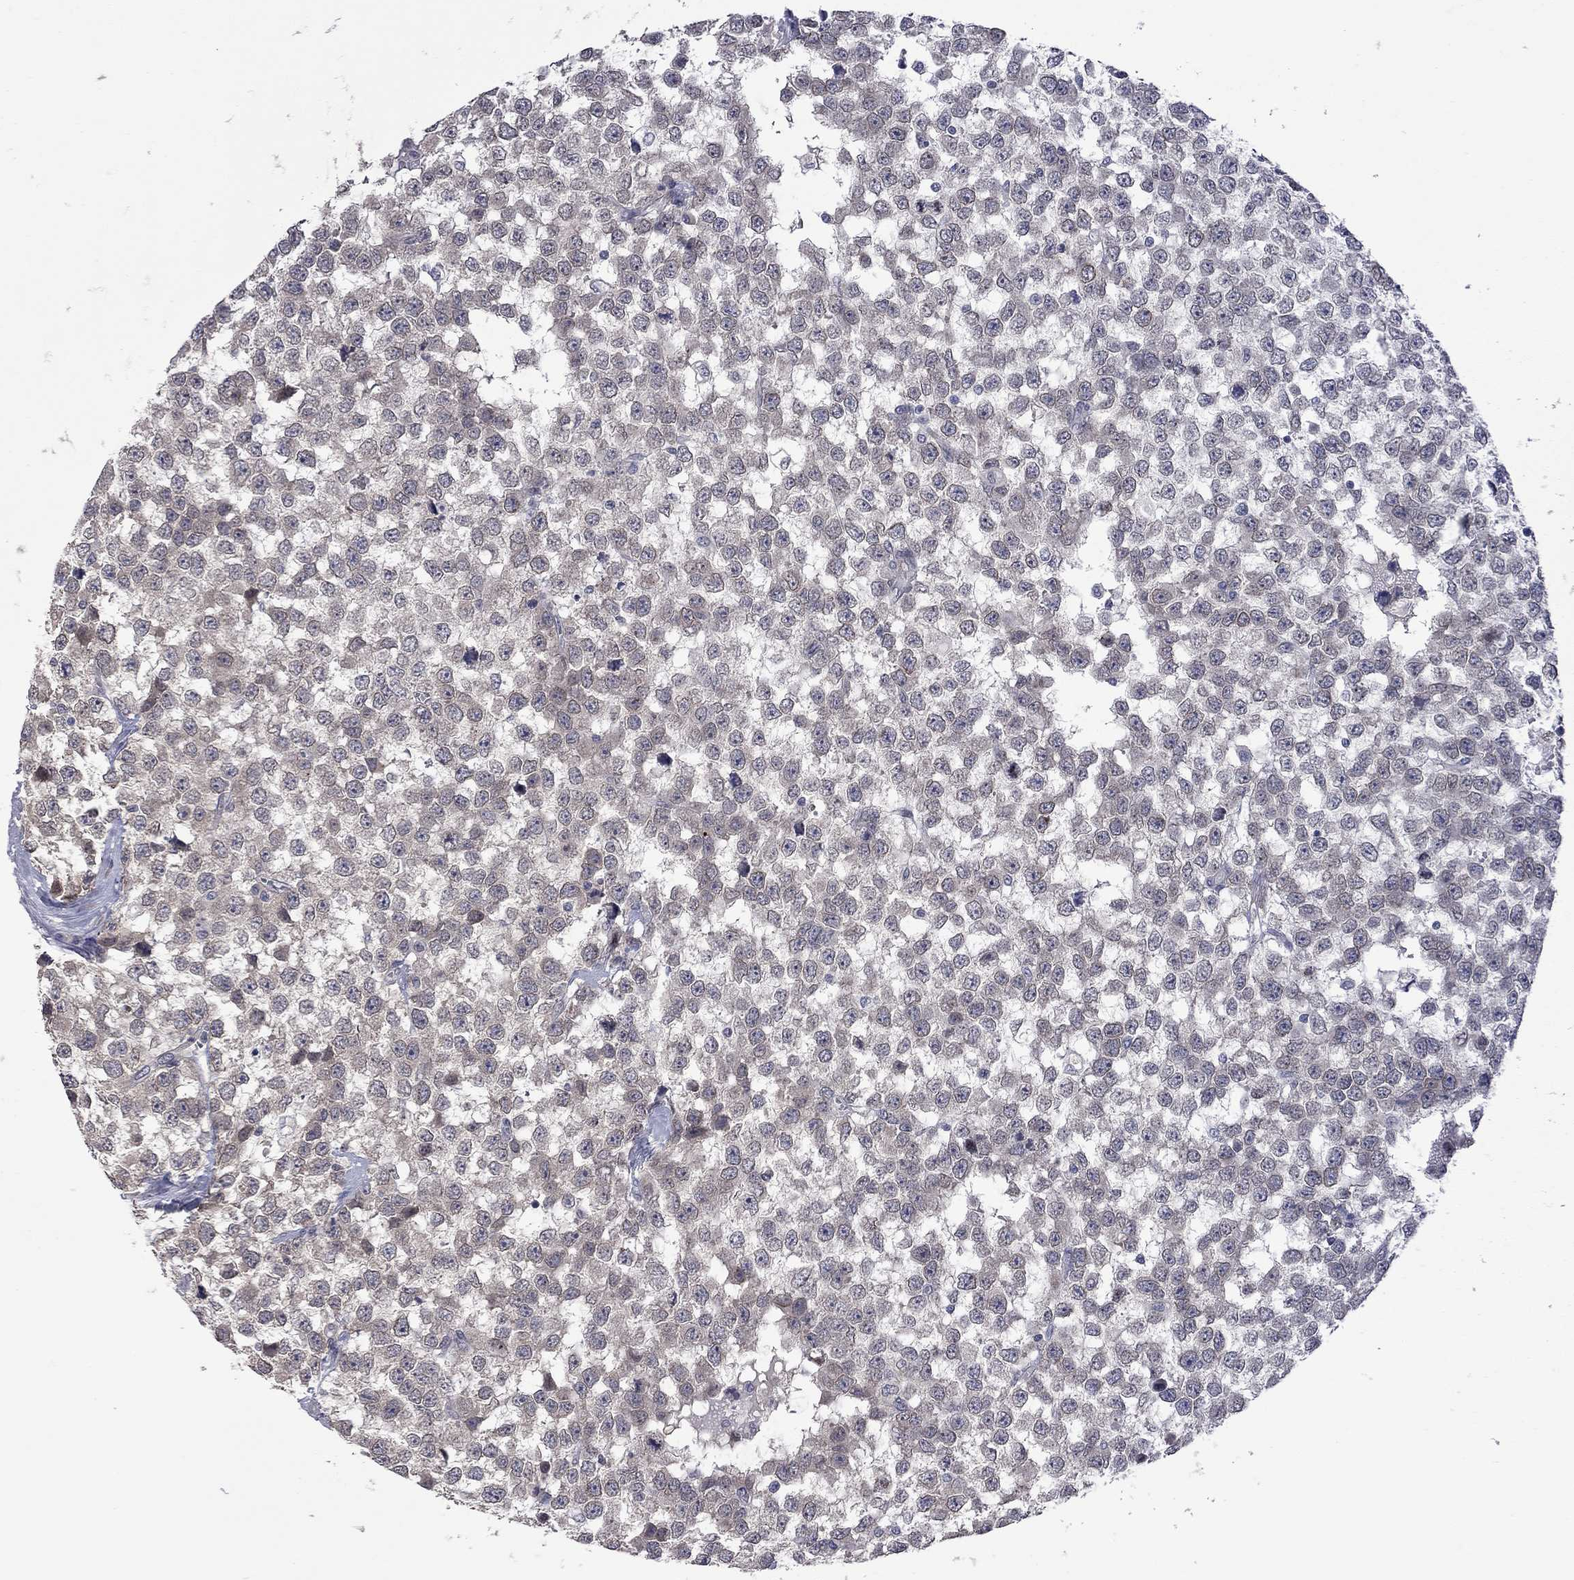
{"staining": {"intensity": "negative", "quantity": "none", "location": "none"}, "tissue": "testis cancer", "cell_type": "Tumor cells", "image_type": "cancer", "snomed": [{"axis": "morphology", "description": "Normal tissue, NOS"}, {"axis": "morphology", "description": "Seminoma, NOS"}, {"axis": "topography", "description": "Testis"}, {"axis": "topography", "description": "Epididymis"}], "caption": "Testis seminoma was stained to show a protein in brown. There is no significant staining in tumor cells. Nuclei are stained in blue.", "gene": "FABP12", "patient": {"sex": "male", "age": 34}}